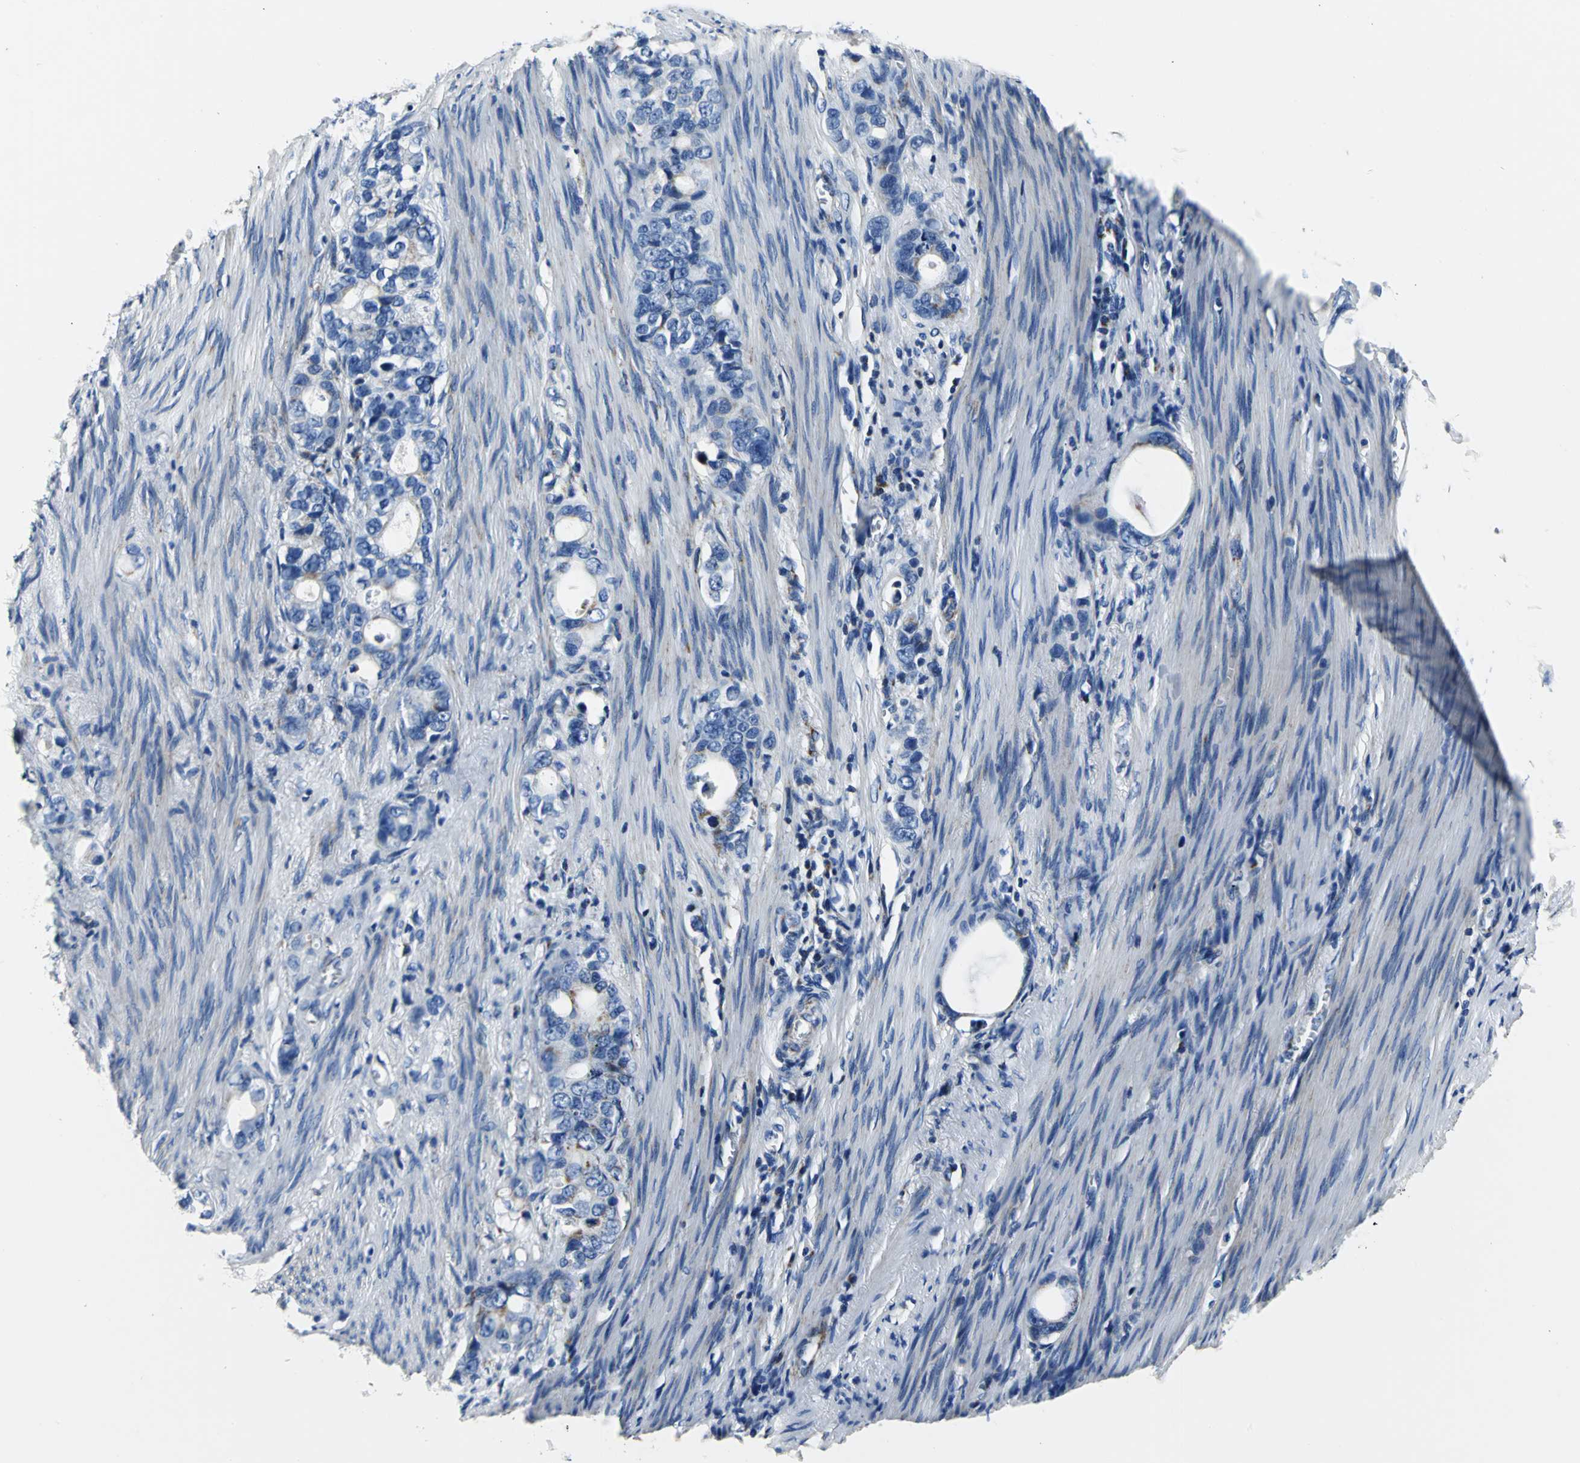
{"staining": {"intensity": "weak", "quantity": "25%-75%", "location": "cytoplasmic/membranous"}, "tissue": "stomach cancer", "cell_type": "Tumor cells", "image_type": "cancer", "snomed": [{"axis": "morphology", "description": "Adenocarcinoma, NOS"}, {"axis": "topography", "description": "Stomach"}], "caption": "Stomach cancer (adenocarcinoma) tissue shows weak cytoplasmic/membranous expression in approximately 25%-75% of tumor cells, visualized by immunohistochemistry.", "gene": "IFI6", "patient": {"sex": "female", "age": 75}}